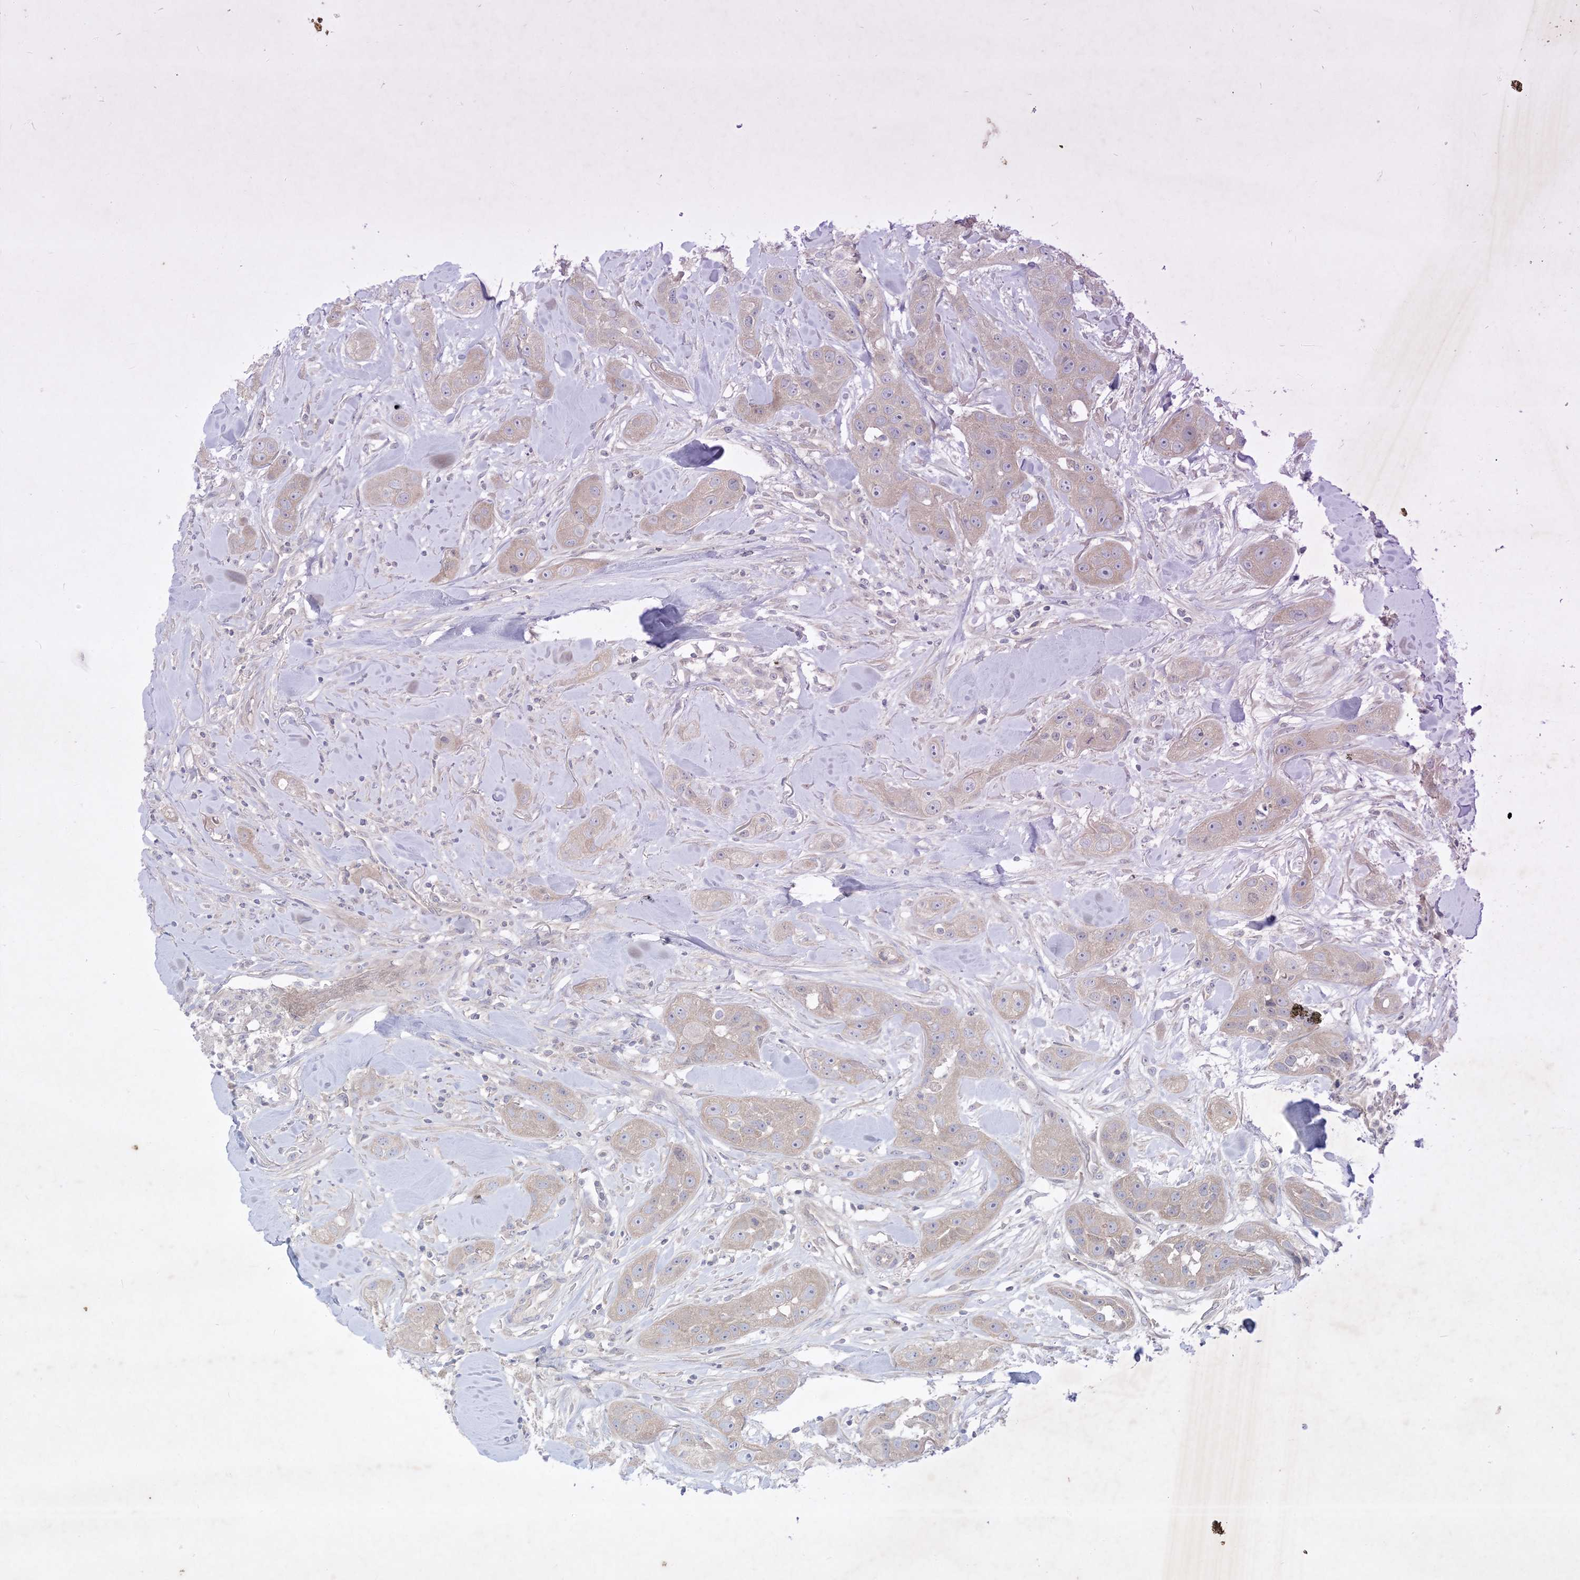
{"staining": {"intensity": "negative", "quantity": "none", "location": "none"}, "tissue": "head and neck cancer", "cell_type": "Tumor cells", "image_type": "cancer", "snomed": [{"axis": "morphology", "description": "Normal tissue, NOS"}, {"axis": "morphology", "description": "Squamous cell carcinoma, NOS"}, {"axis": "topography", "description": "Skeletal muscle"}, {"axis": "topography", "description": "Head-Neck"}], "caption": "DAB immunohistochemical staining of human head and neck squamous cell carcinoma exhibits no significant staining in tumor cells.", "gene": "PLEKHA3", "patient": {"sex": "male", "age": 51}}